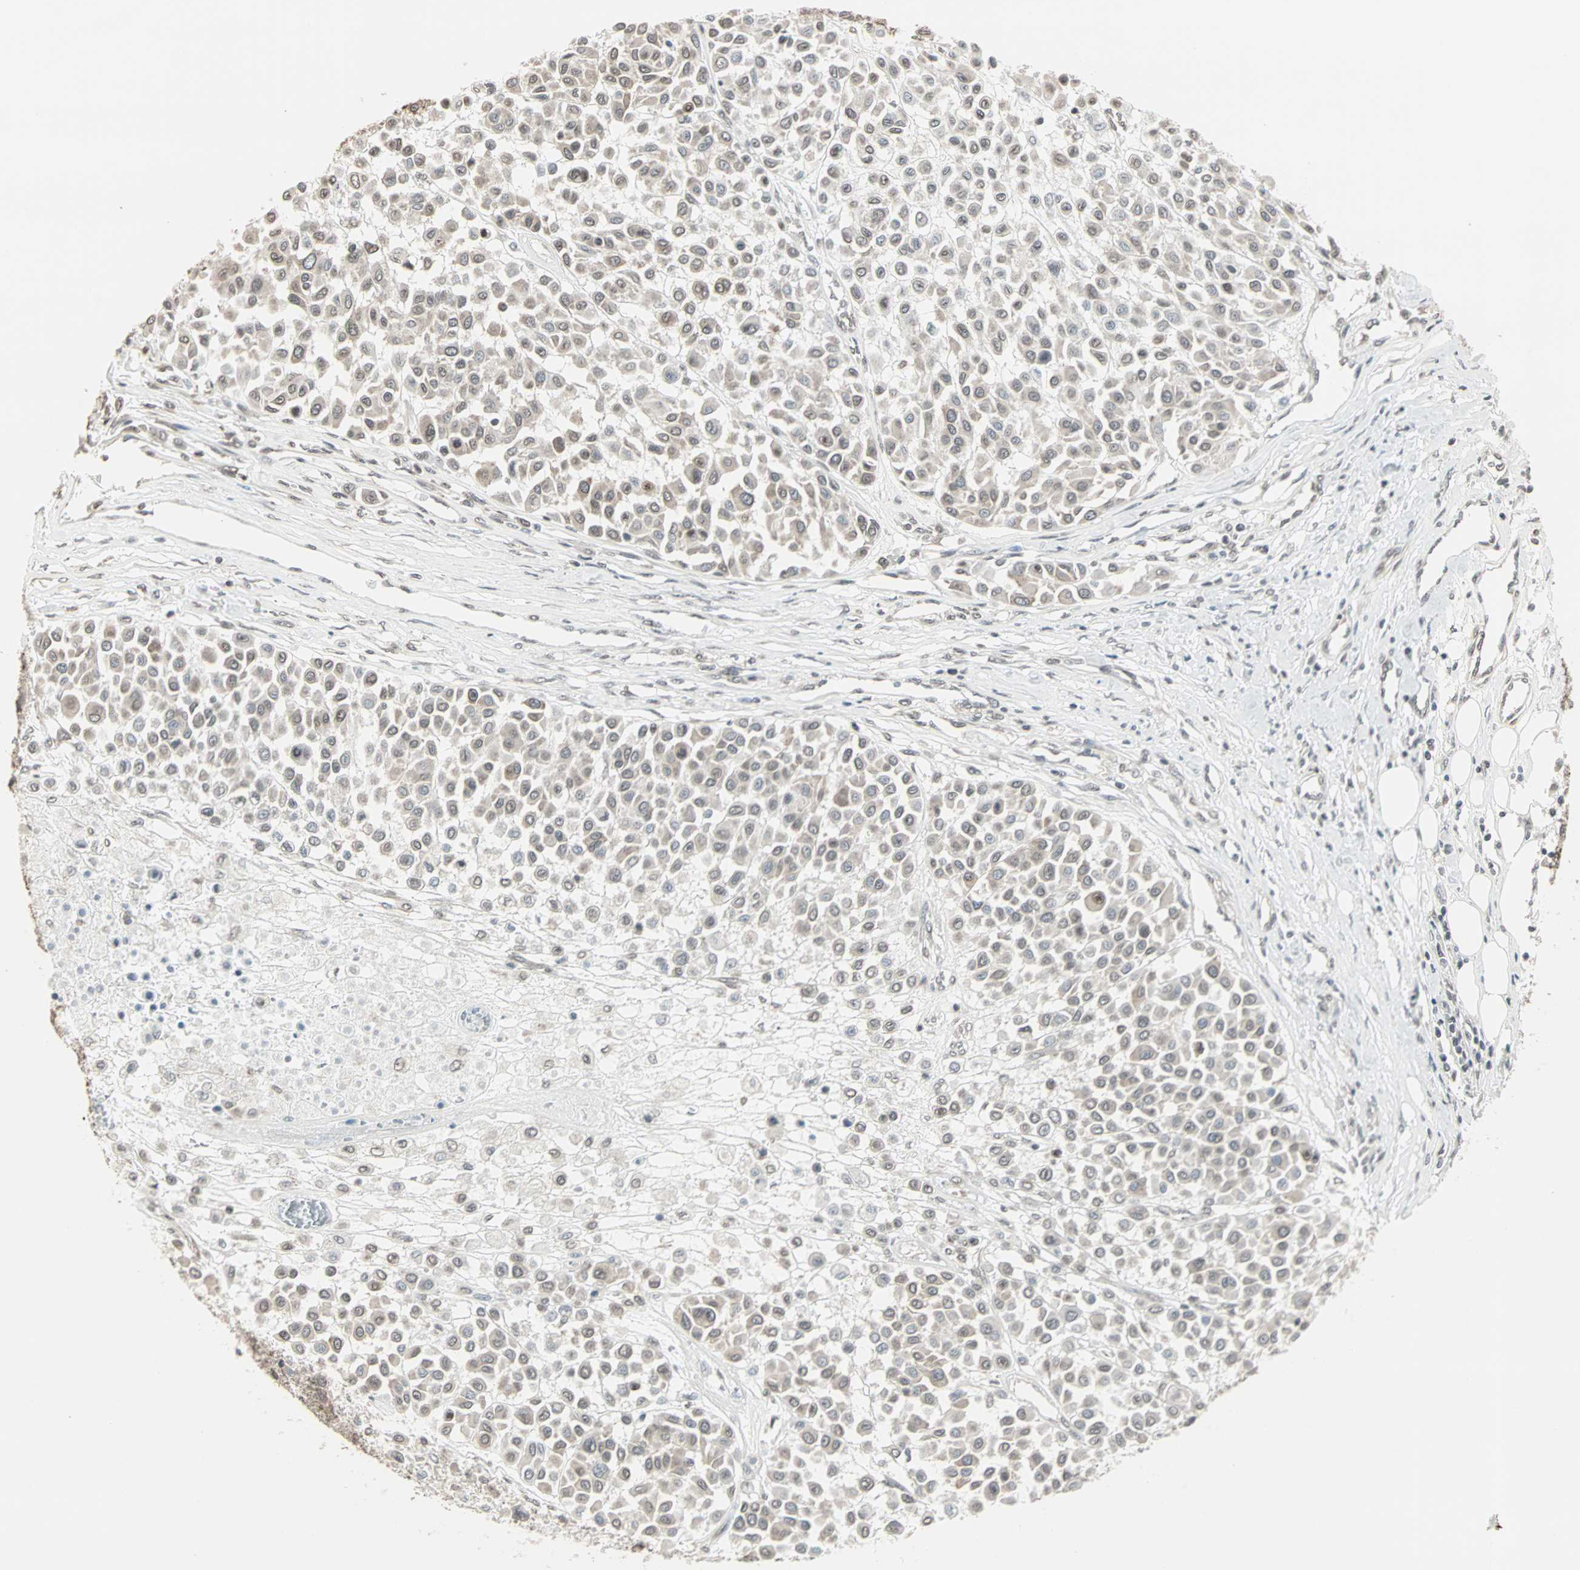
{"staining": {"intensity": "weak", "quantity": "25%-75%", "location": "cytoplasmic/membranous,nuclear"}, "tissue": "melanoma", "cell_type": "Tumor cells", "image_type": "cancer", "snomed": [{"axis": "morphology", "description": "Malignant melanoma, Metastatic site"}, {"axis": "topography", "description": "Soft tissue"}], "caption": "High-power microscopy captured an immunohistochemistry histopathology image of malignant melanoma (metastatic site), revealing weak cytoplasmic/membranous and nuclear positivity in approximately 25%-75% of tumor cells.", "gene": "CBLC", "patient": {"sex": "male", "age": 41}}